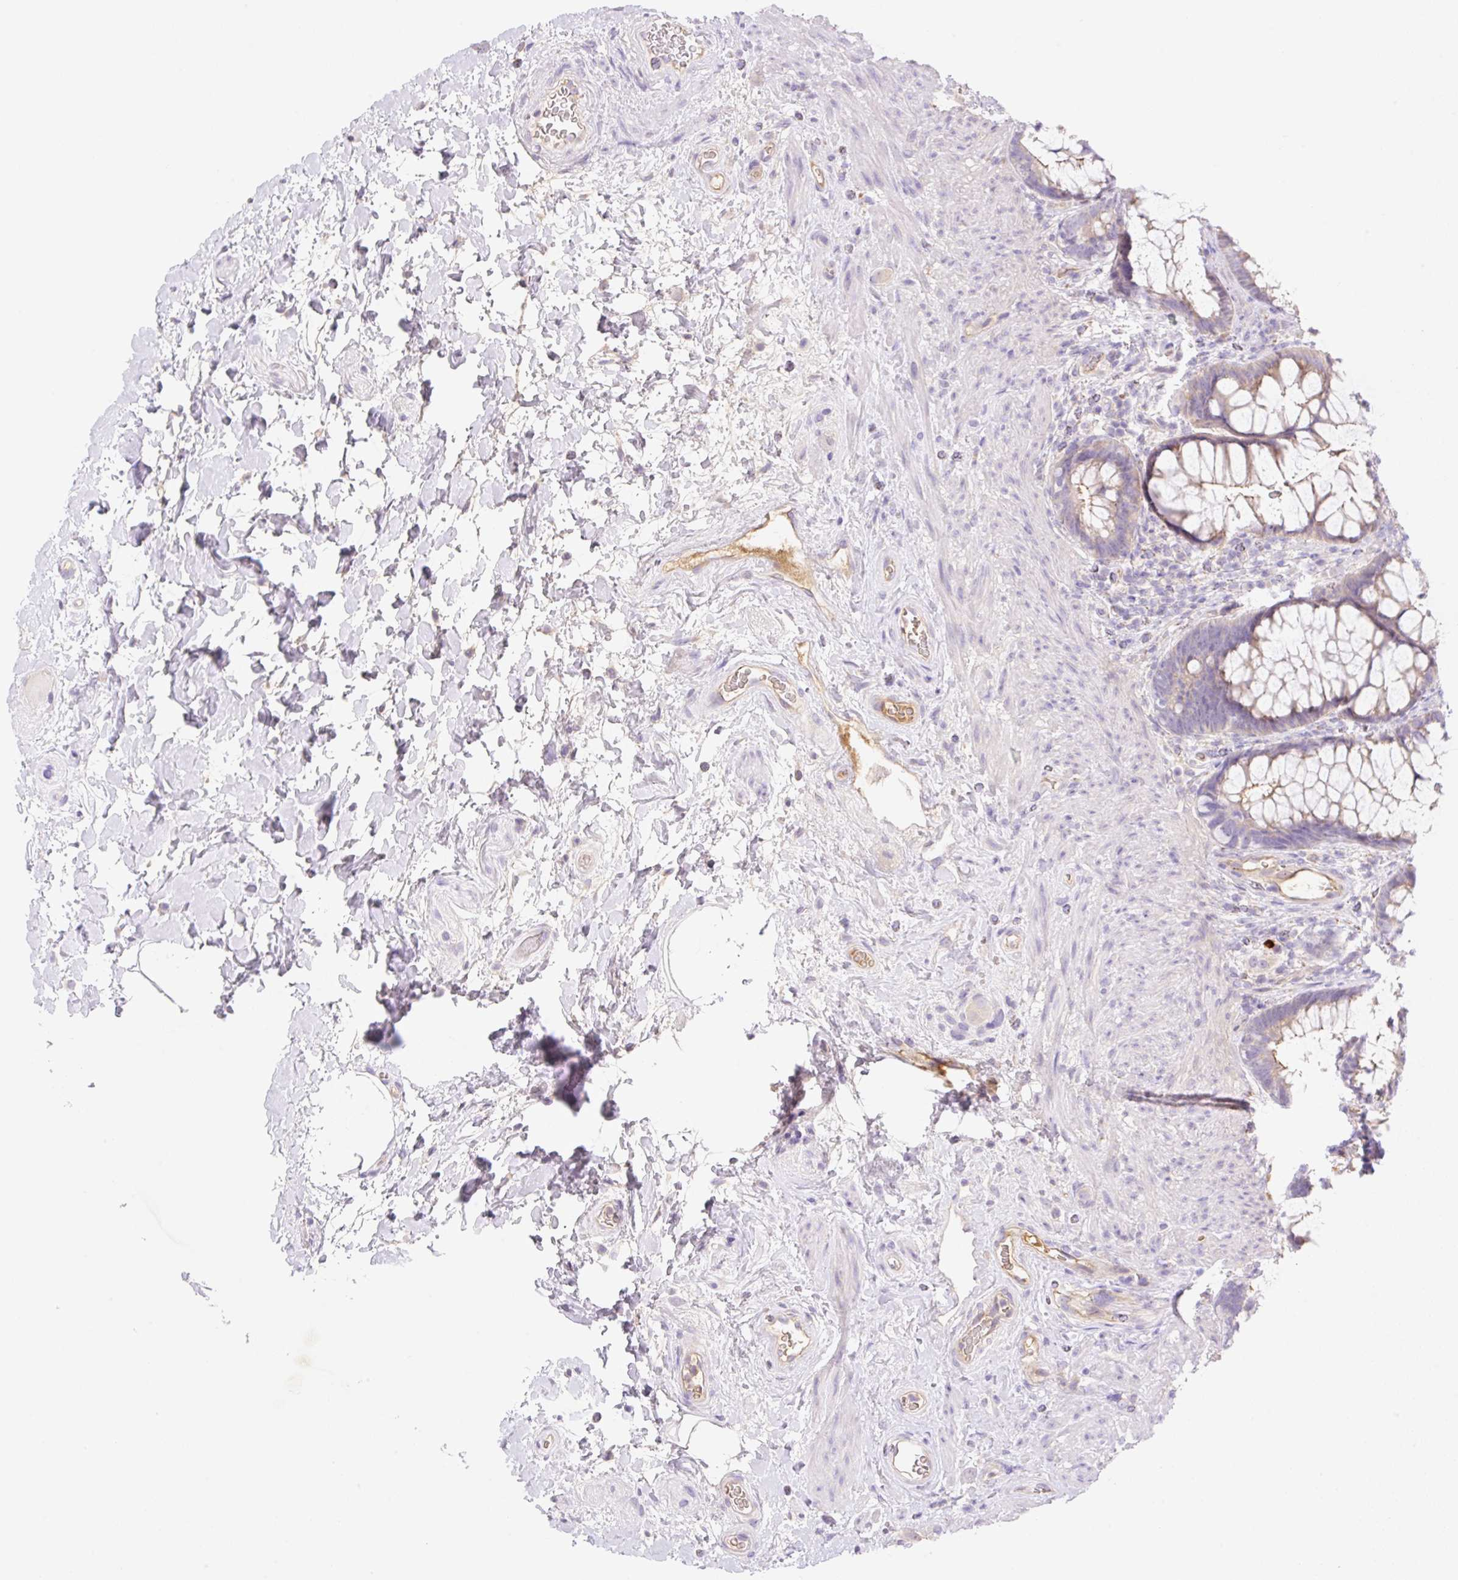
{"staining": {"intensity": "moderate", "quantity": "<25%", "location": "cytoplasmic/membranous"}, "tissue": "rectum", "cell_type": "Glandular cells", "image_type": "normal", "snomed": [{"axis": "morphology", "description": "Normal tissue, NOS"}, {"axis": "topography", "description": "Rectum"}], "caption": "DAB immunohistochemical staining of unremarkable rectum exhibits moderate cytoplasmic/membranous protein positivity in about <25% of glandular cells. (Stains: DAB (3,3'-diaminobenzidine) in brown, nuclei in blue, Microscopy: brightfield microscopy at high magnification).", "gene": "DENND5A", "patient": {"sex": "male", "age": 53}}